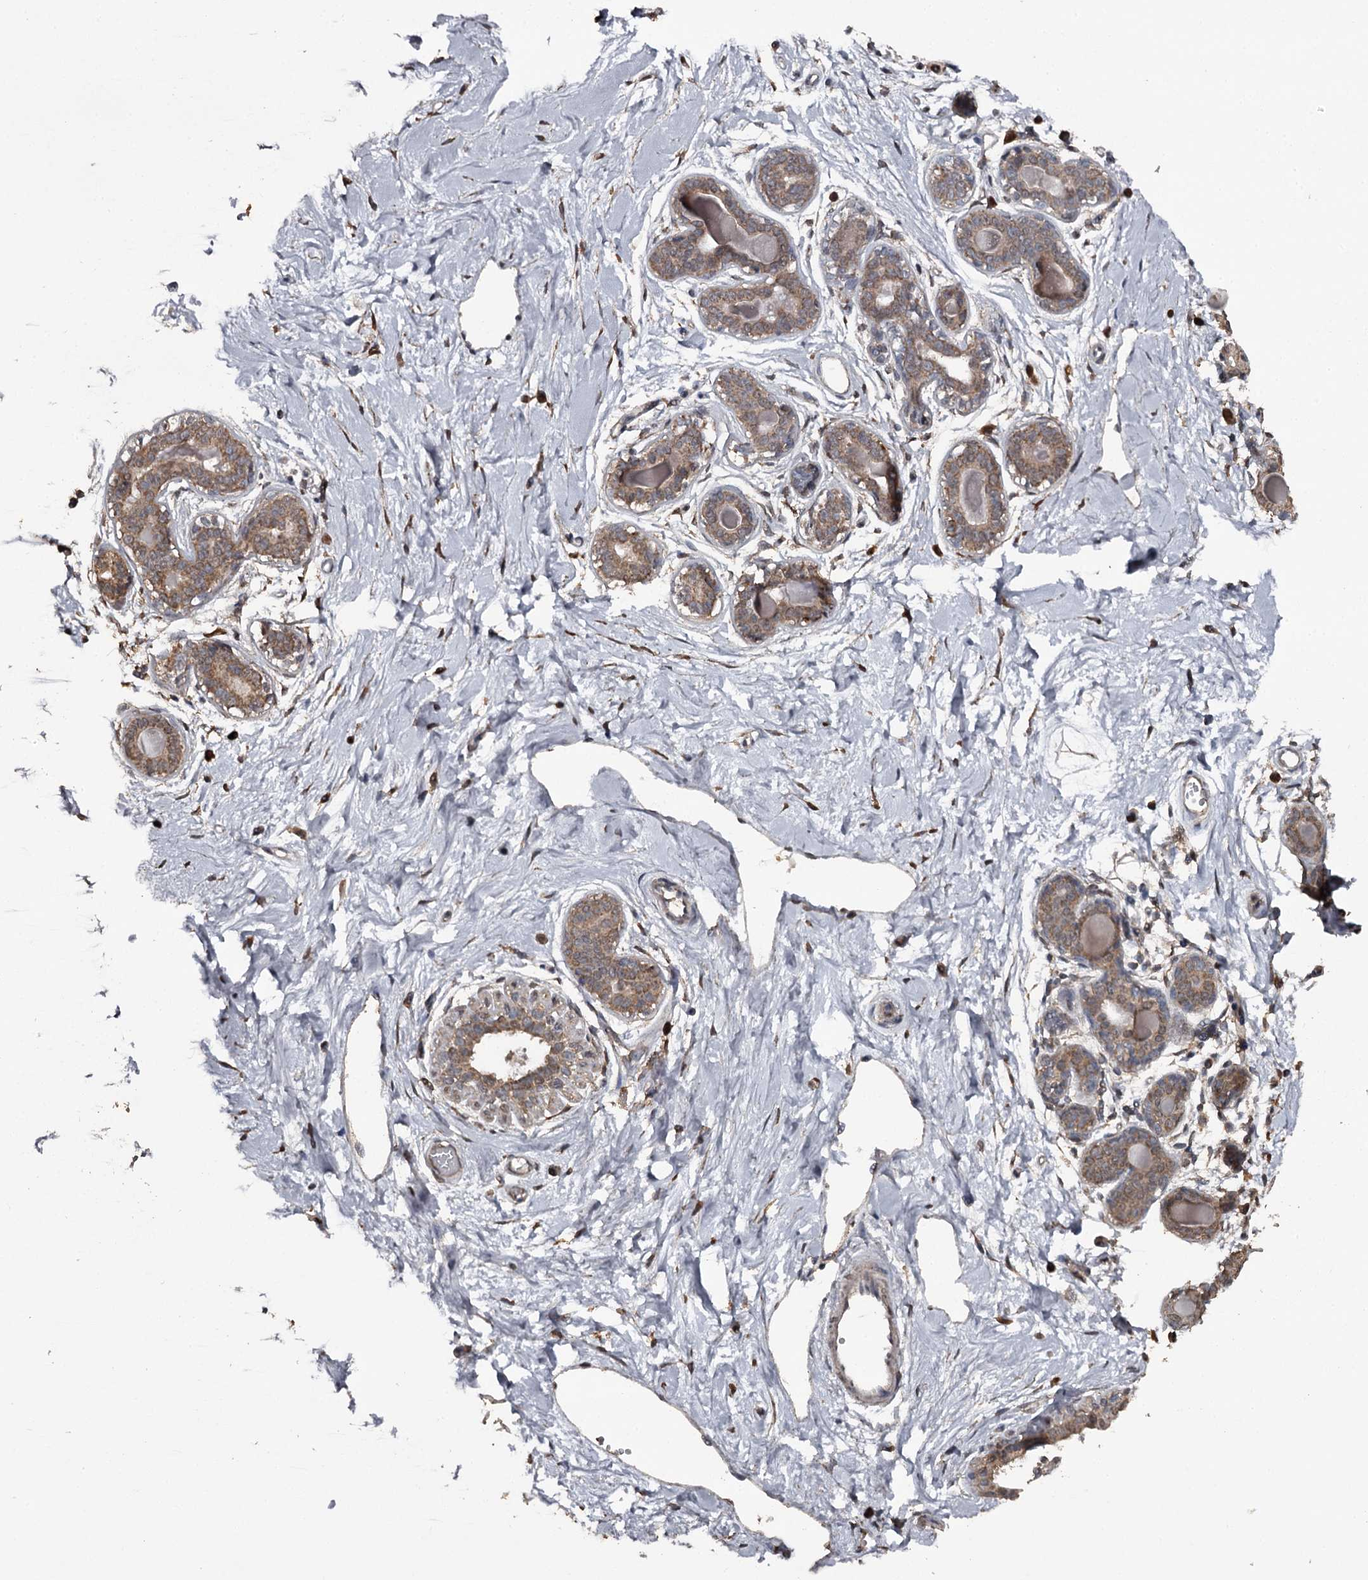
{"staining": {"intensity": "moderate", "quantity": ">75%", "location": "cytoplasmic/membranous"}, "tissue": "breast", "cell_type": "Adipocytes", "image_type": "normal", "snomed": [{"axis": "morphology", "description": "Normal tissue, NOS"}, {"axis": "topography", "description": "Breast"}], "caption": "Moderate cytoplasmic/membranous positivity is appreciated in approximately >75% of adipocytes in unremarkable breast. Using DAB (brown) and hematoxylin (blue) stains, captured at high magnification using brightfield microscopy.", "gene": "WIPI1", "patient": {"sex": "female", "age": 45}}